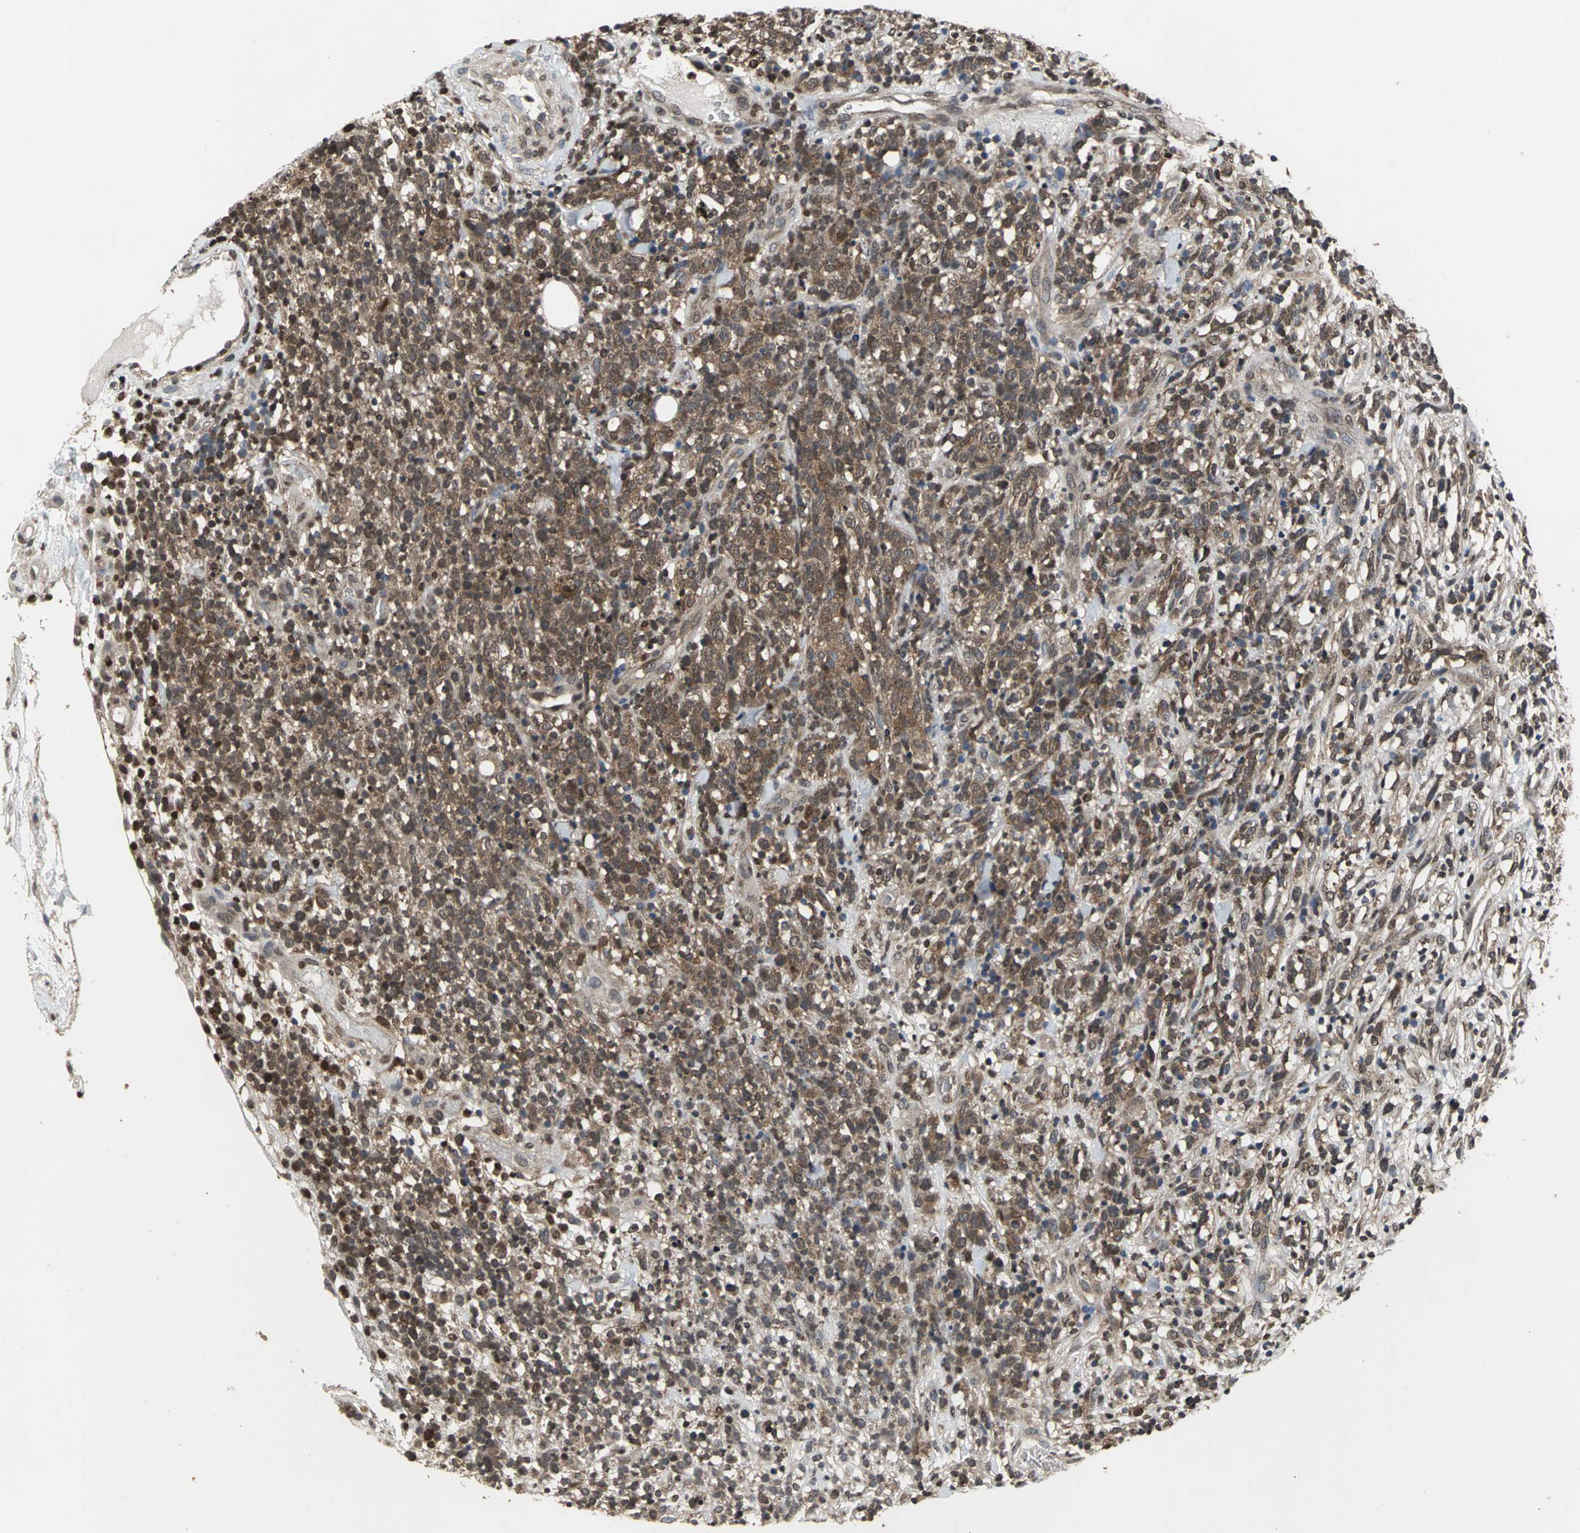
{"staining": {"intensity": "moderate", "quantity": ">75%", "location": "cytoplasmic/membranous,nuclear"}, "tissue": "lymphoma", "cell_type": "Tumor cells", "image_type": "cancer", "snomed": [{"axis": "morphology", "description": "Malignant lymphoma, non-Hodgkin's type, High grade"}, {"axis": "topography", "description": "Lymph node"}], "caption": "Lymphoma stained with a protein marker reveals moderate staining in tumor cells.", "gene": "AHR", "patient": {"sex": "female", "age": 73}}